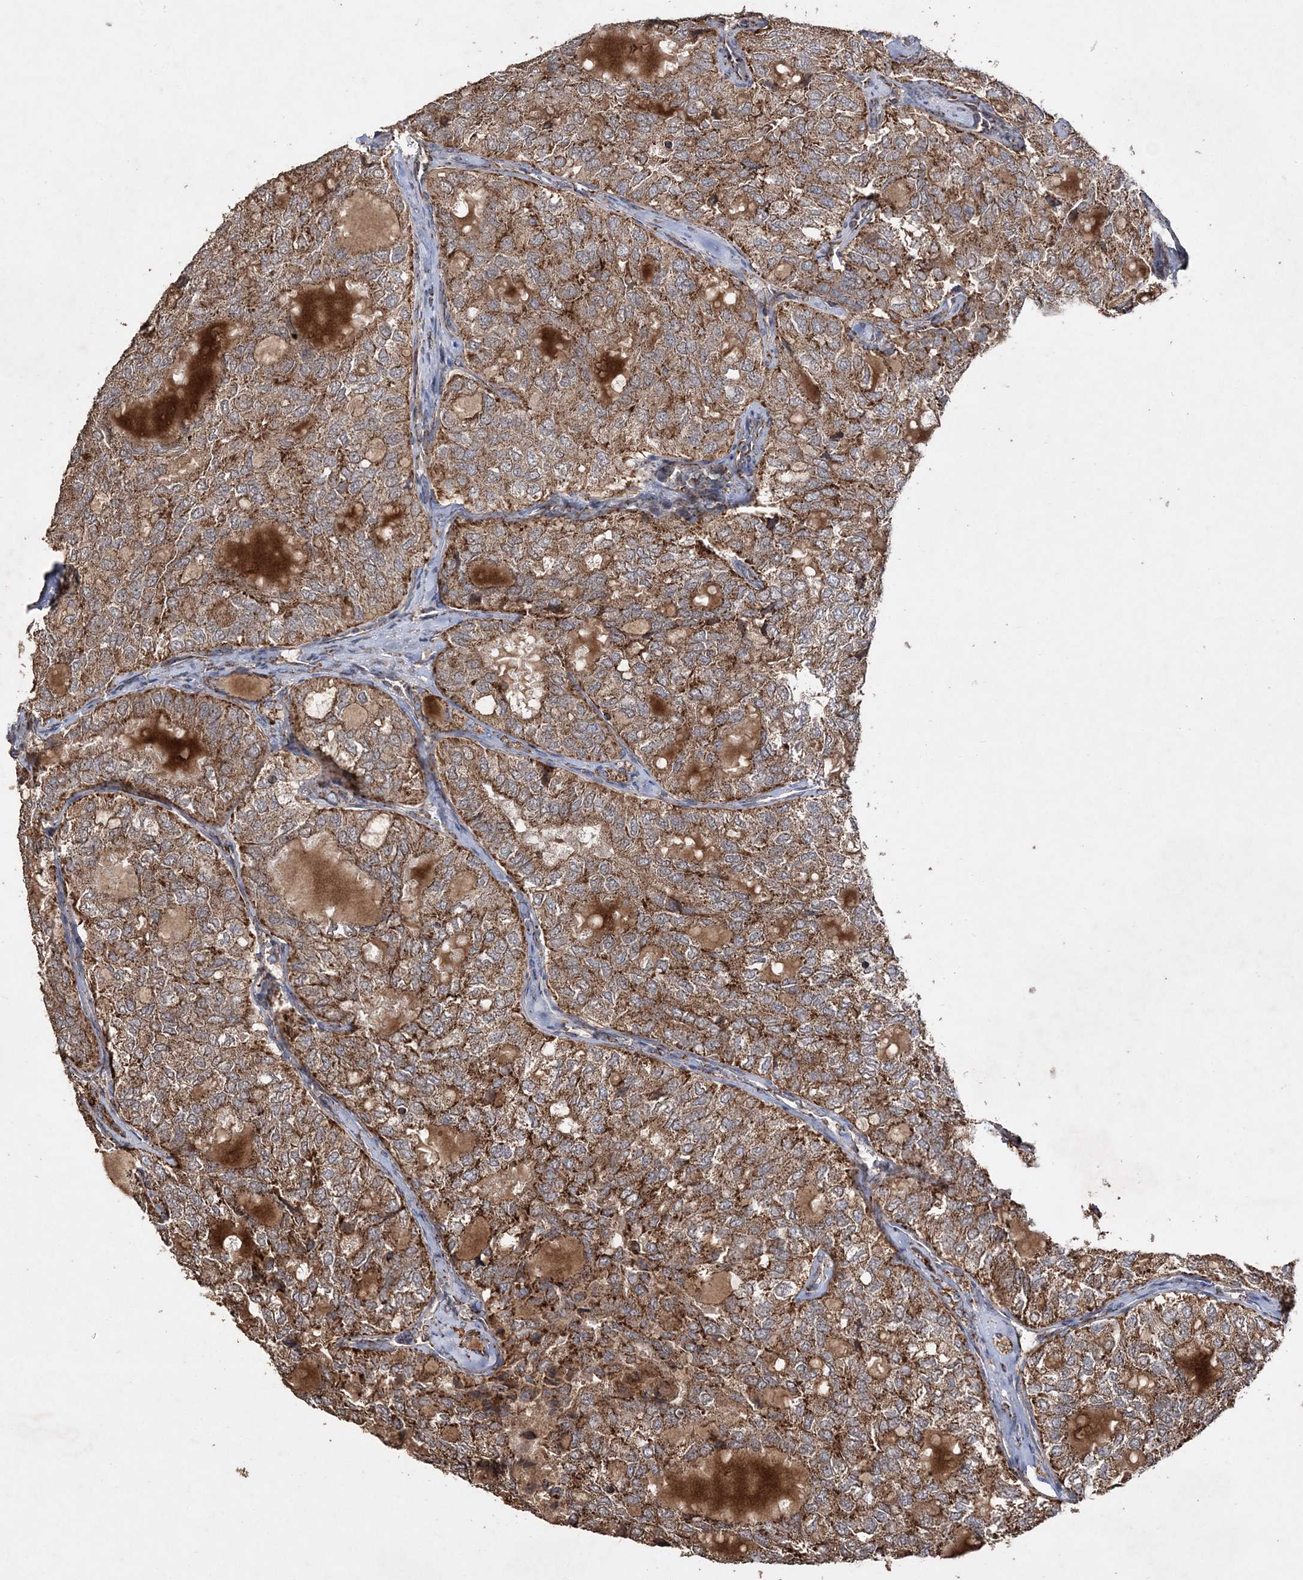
{"staining": {"intensity": "strong", "quantity": ">75%", "location": "cytoplasmic/membranous"}, "tissue": "thyroid cancer", "cell_type": "Tumor cells", "image_type": "cancer", "snomed": [{"axis": "morphology", "description": "Follicular adenoma carcinoma, NOS"}, {"axis": "topography", "description": "Thyroid gland"}], "caption": "Immunohistochemical staining of follicular adenoma carcinoma (thyroid) demonstrates strong cytoplasmic/membranous protein expression in about >75% of tumor cells. Nuclei are stained in blue.", "gene": "POC5", "patient": {"sex": "male", "age": 75}}